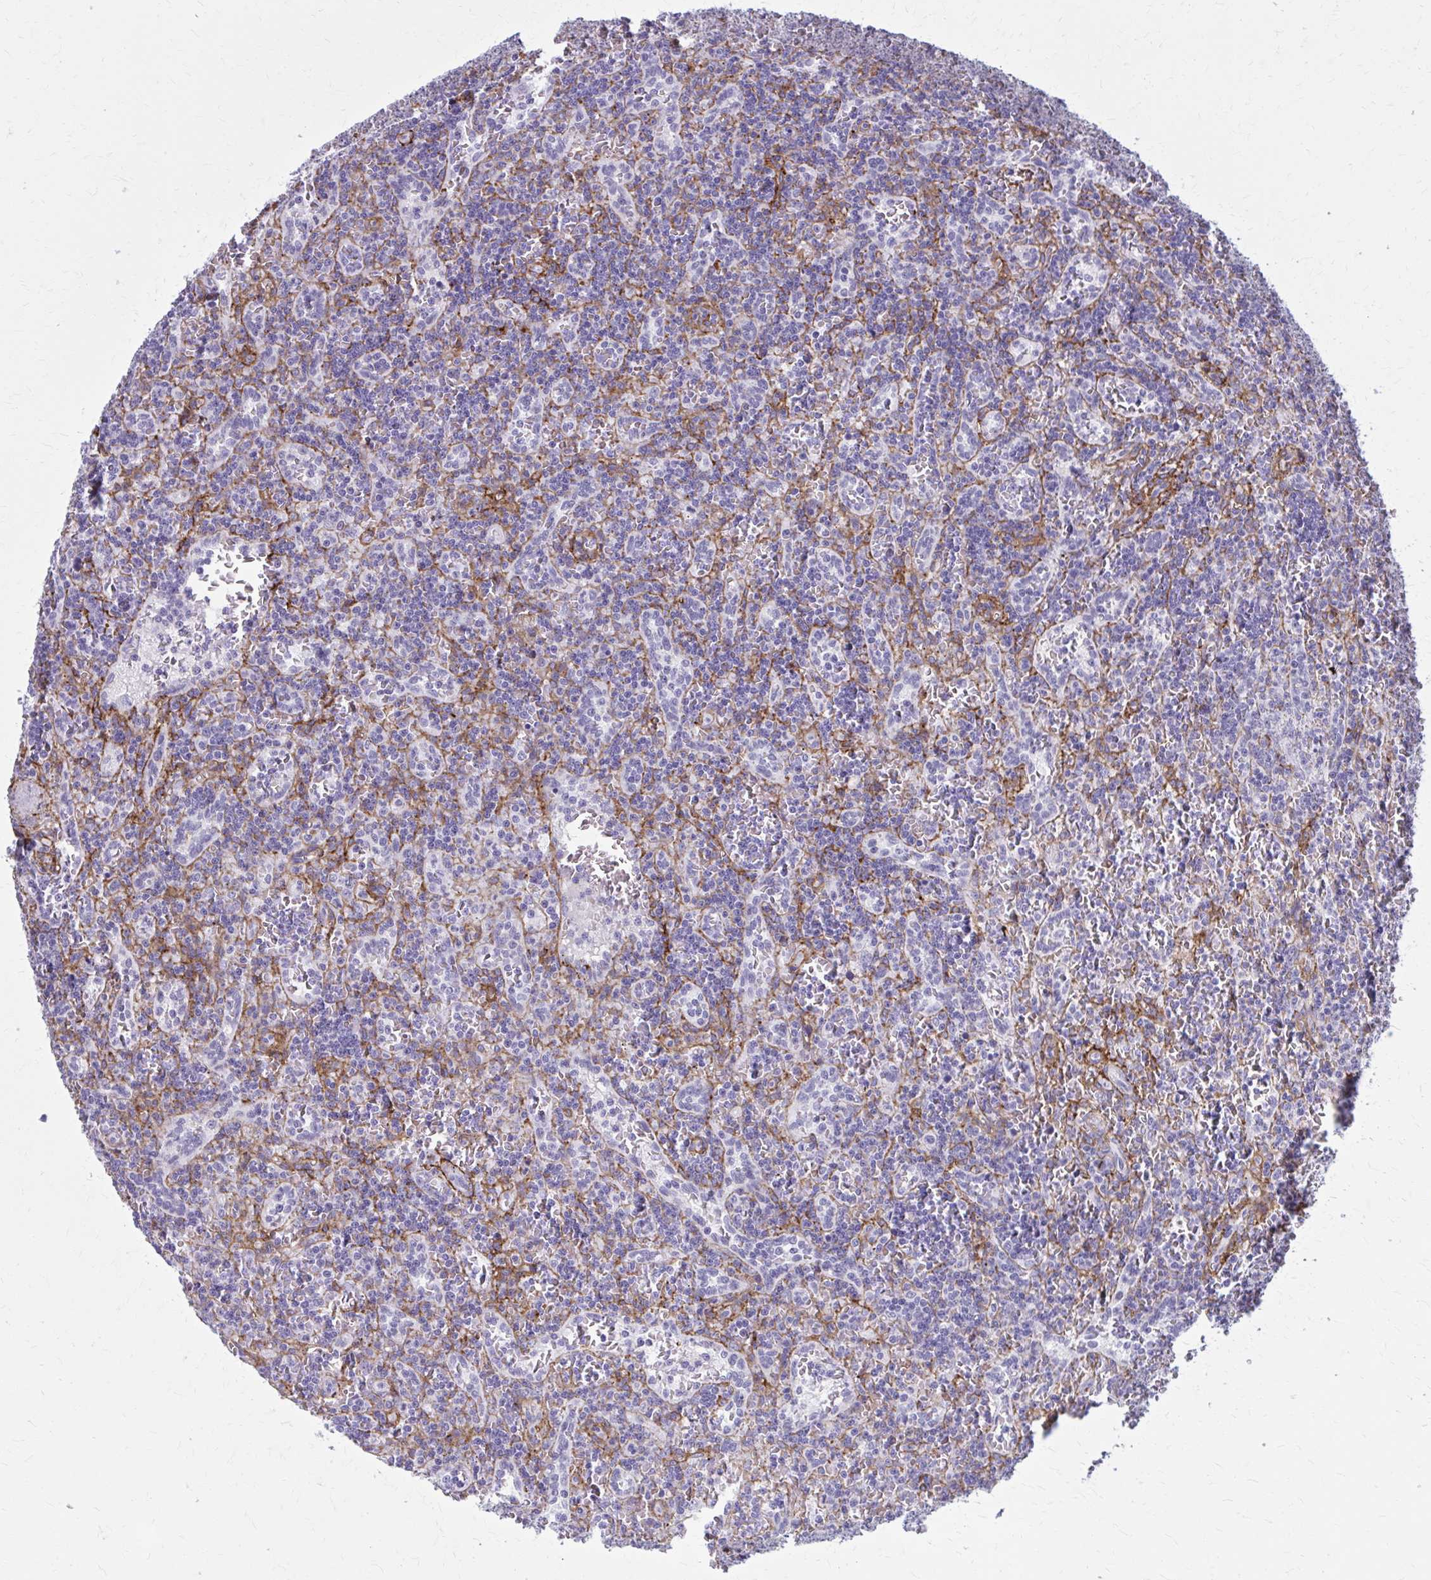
{"staining": {"intensity": "negative", "quantity": "none", "location": "none"}, "tissue": "lymphoma", "cell_type": "Tumor cells", "image_type": "cancer", "snomed": [{"axis": "morphology", "description": "Malignant lymphoma, non-Hodgkin's type, Low grade"}, {"axis": "topography", "description": "Spleen"}], "caption": "Immunohistochemistry photomicrograph of lymphoma stained for a protein (brown), which demonstrates no positivity in tumor cells. (Stains: DAB IHC with hematoxylin counter stain, Microscopy: brightfield microscopy at high magnification).", "gene": "AKAP12", "patient": {"sex": "male", "age": 73}}